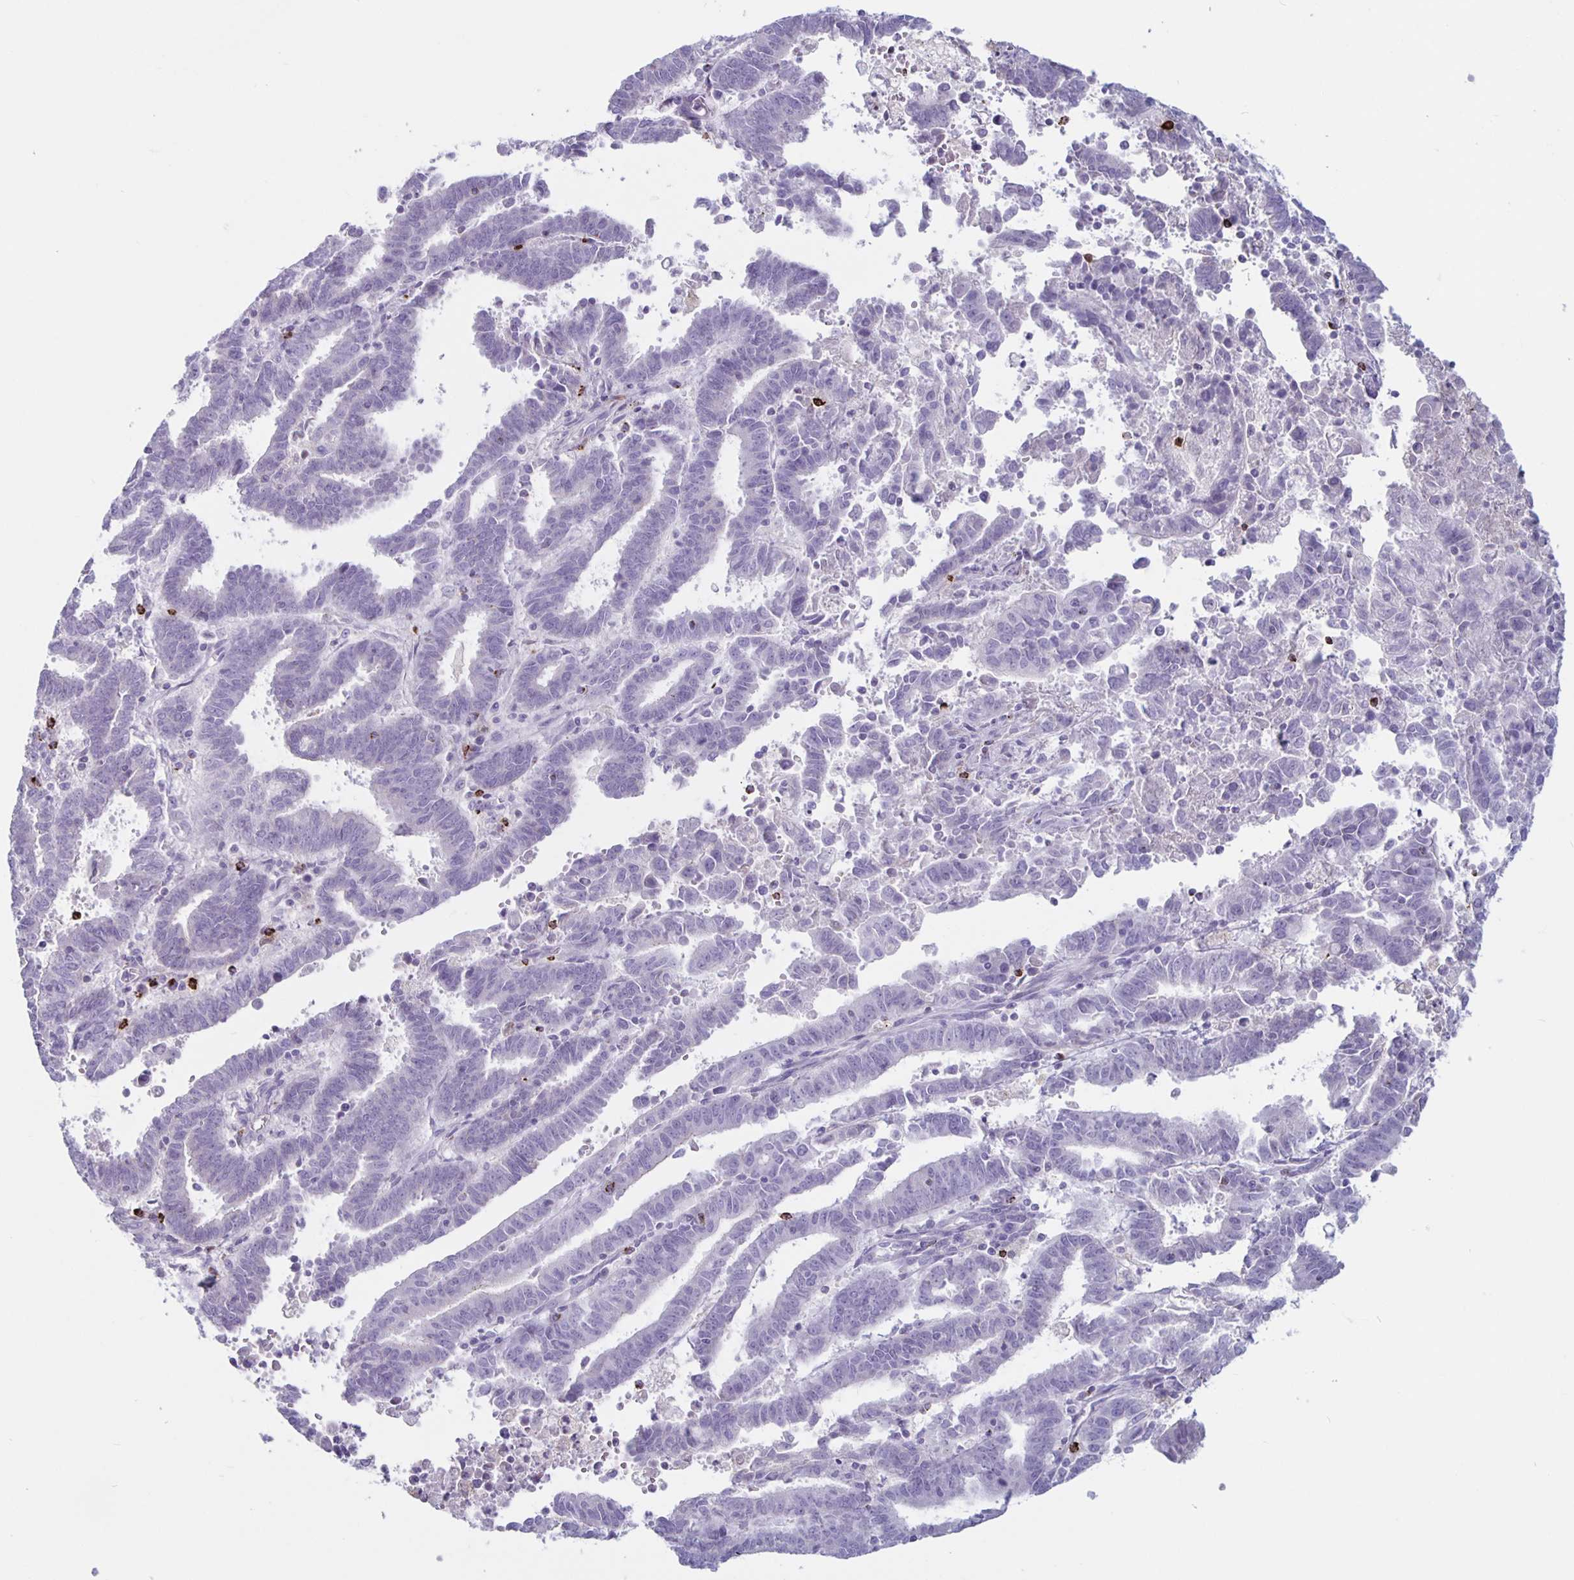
{"staining": {"intensity": "negative", "quantity": "none", "location": "none"}, "tissue": "endometrial cancer", "cell_type": "Tumor cells", "image_type": "cancer", "snomed": [{"axis": "morphology", "description": "Adenocarcinoma, NOS"}, {"axis": "topography", "description": "Uterus"}], "caption": "The micrograph demonstrates no significant positivity in tumor cells of endometrial cancer. (Immunohistochemistry, brightfield microscopy, high magnification).", "gene": "GZMK", "patient": {"sex": "female", "age": 83}}